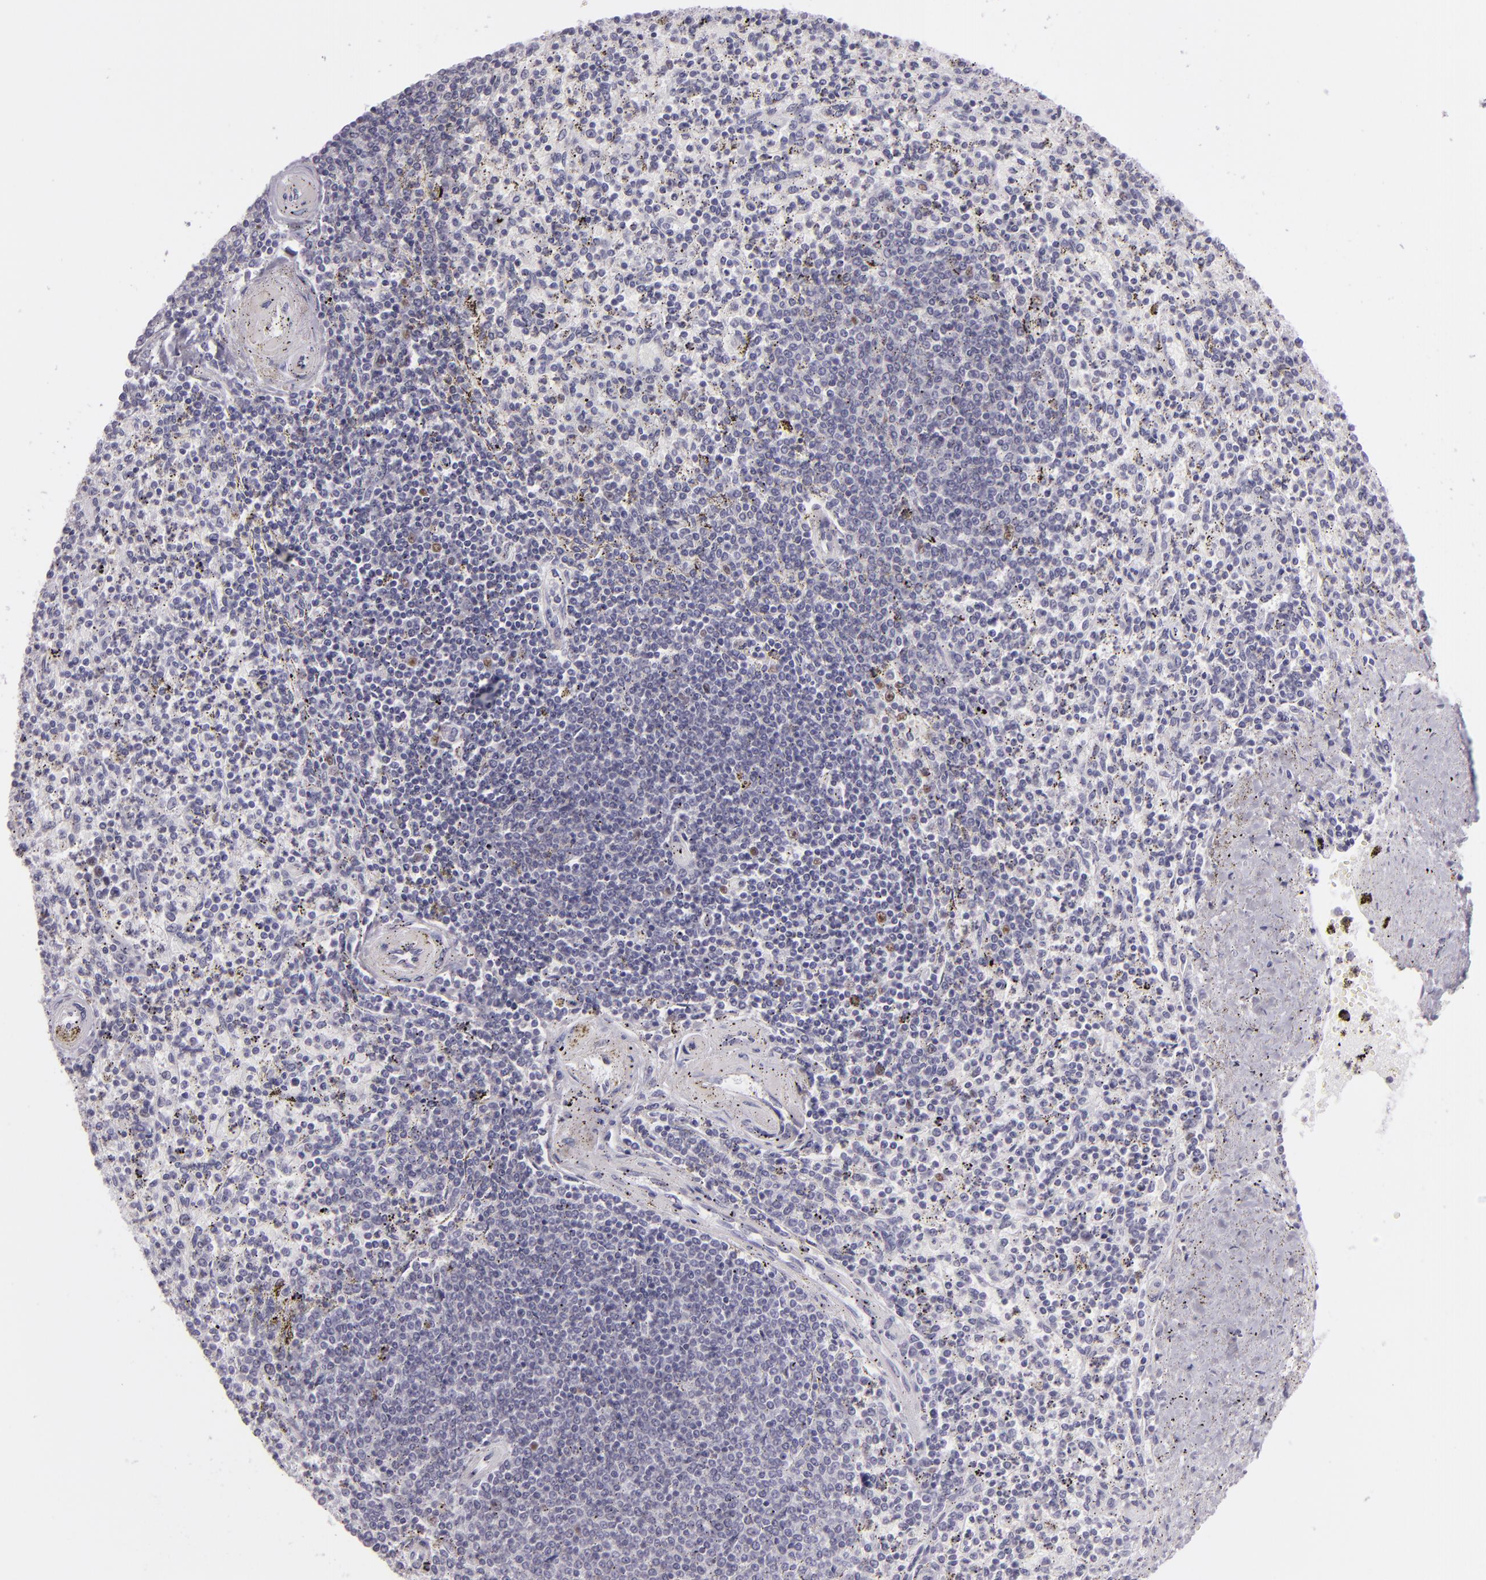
{"staining": {"intensity": "negative", "quantity": "none", "location": "none"}, "tissue": "spleen", "cell_type": "Cells in red pulp", "image_type": "normal", "snomed": [{"axis": "morphology", "description": "Normal tissue, NOS"}, {"axis": "topography", "description": "Spleen"}], "caption": "This is an IHC histopathology image of unremarkable spleen. There is no staining in cells in red pulp.", "gene": "MCM3", "patient": {"sex": "male", "age": 72}}